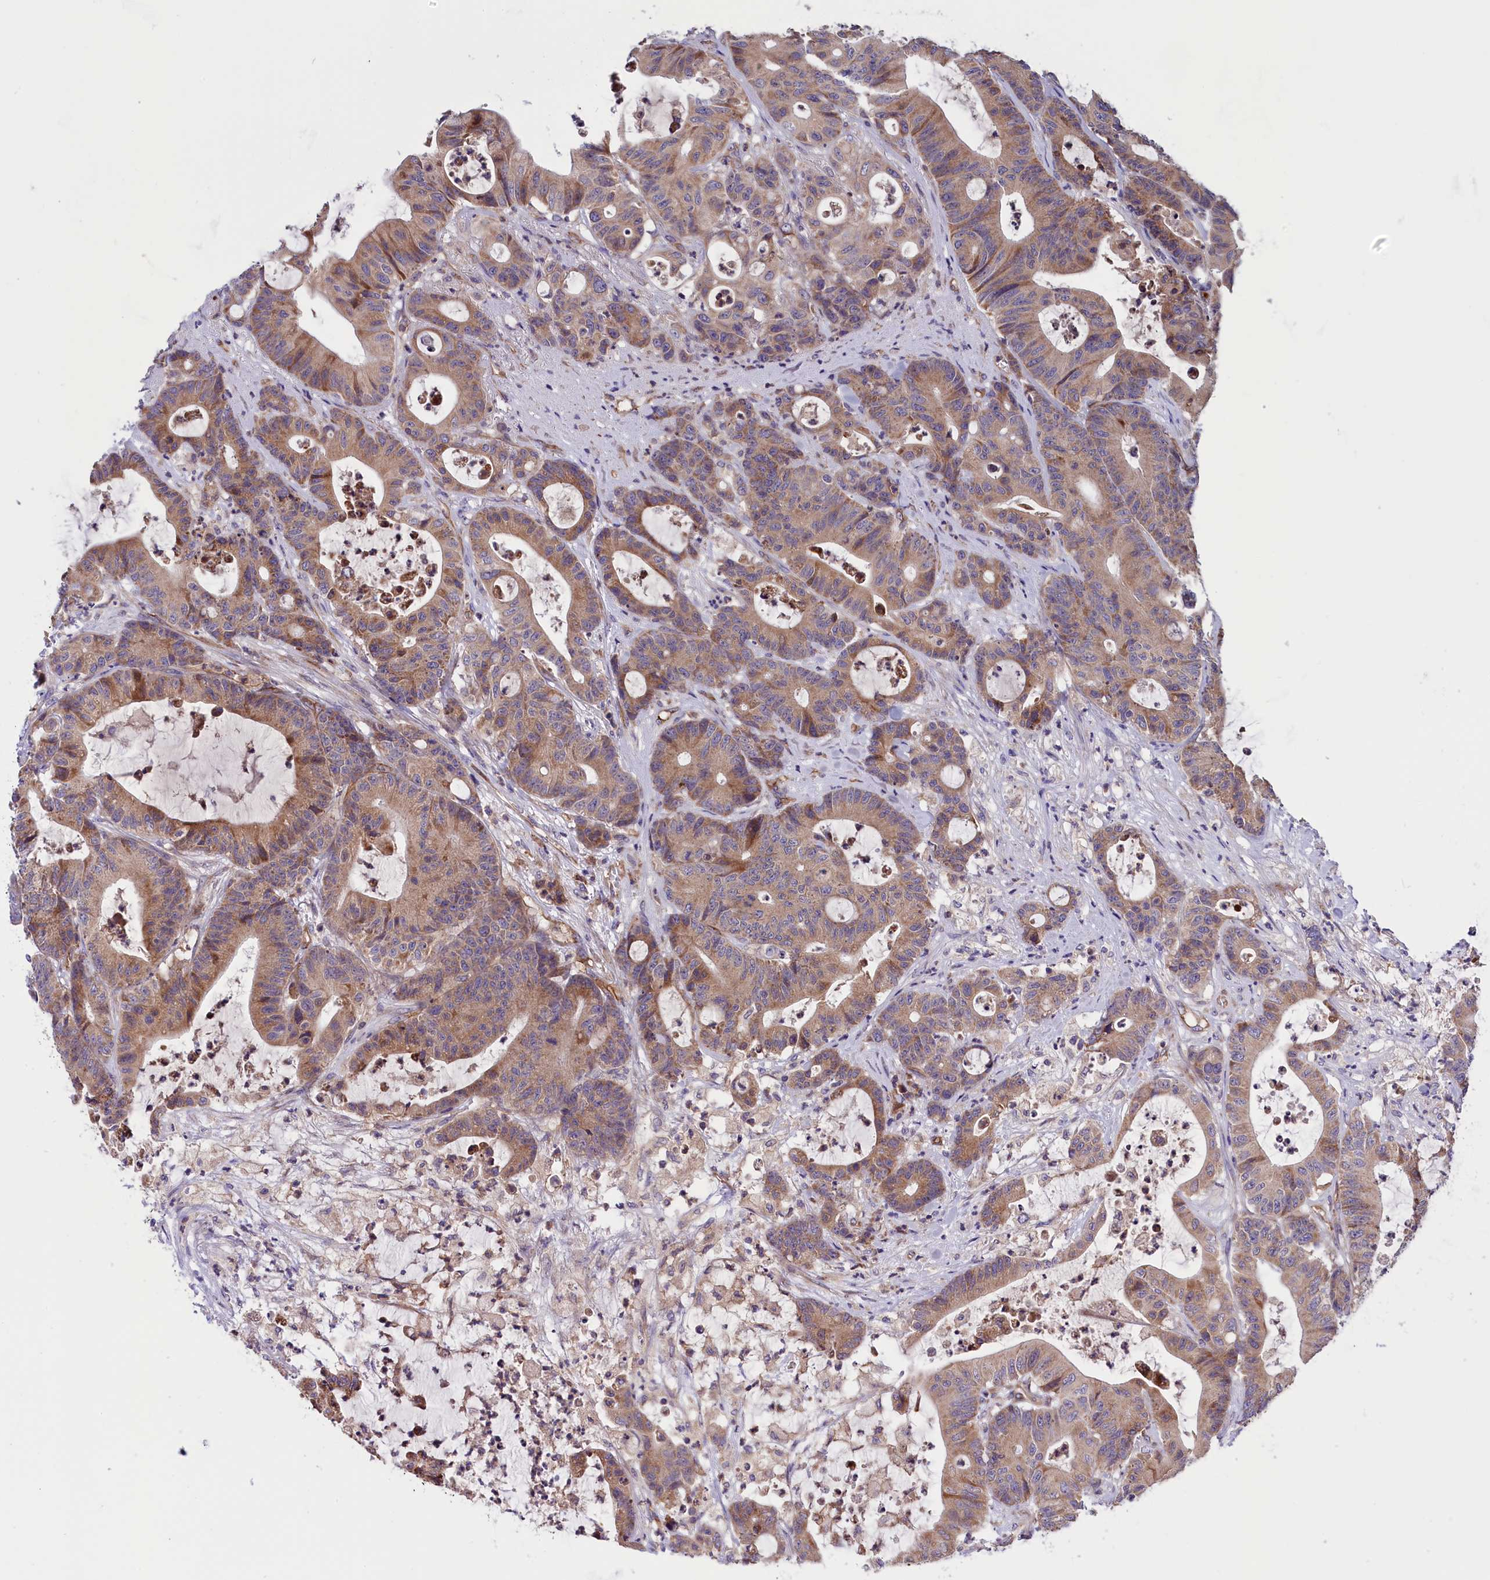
{"staining": {"intensity": "weak", "quantity": ">75%", "location": "cytoplasmic/membranous"}, "tissue": "colorectal cancer", "cell_type": "Tumor cells", "image_type": "cancer", "snomed": [{"axis": "morphology", "description": "Adenocarcinoma, NOS"}, {"axis": "topography", "description": "Colon"}], "caption": "Colorectal adenocarcinoma stained with a protein marker demonstrates weak staining in tumor cells.", "gene": "DNAJB9", "patient": {"sex": "female", "age": 84}}